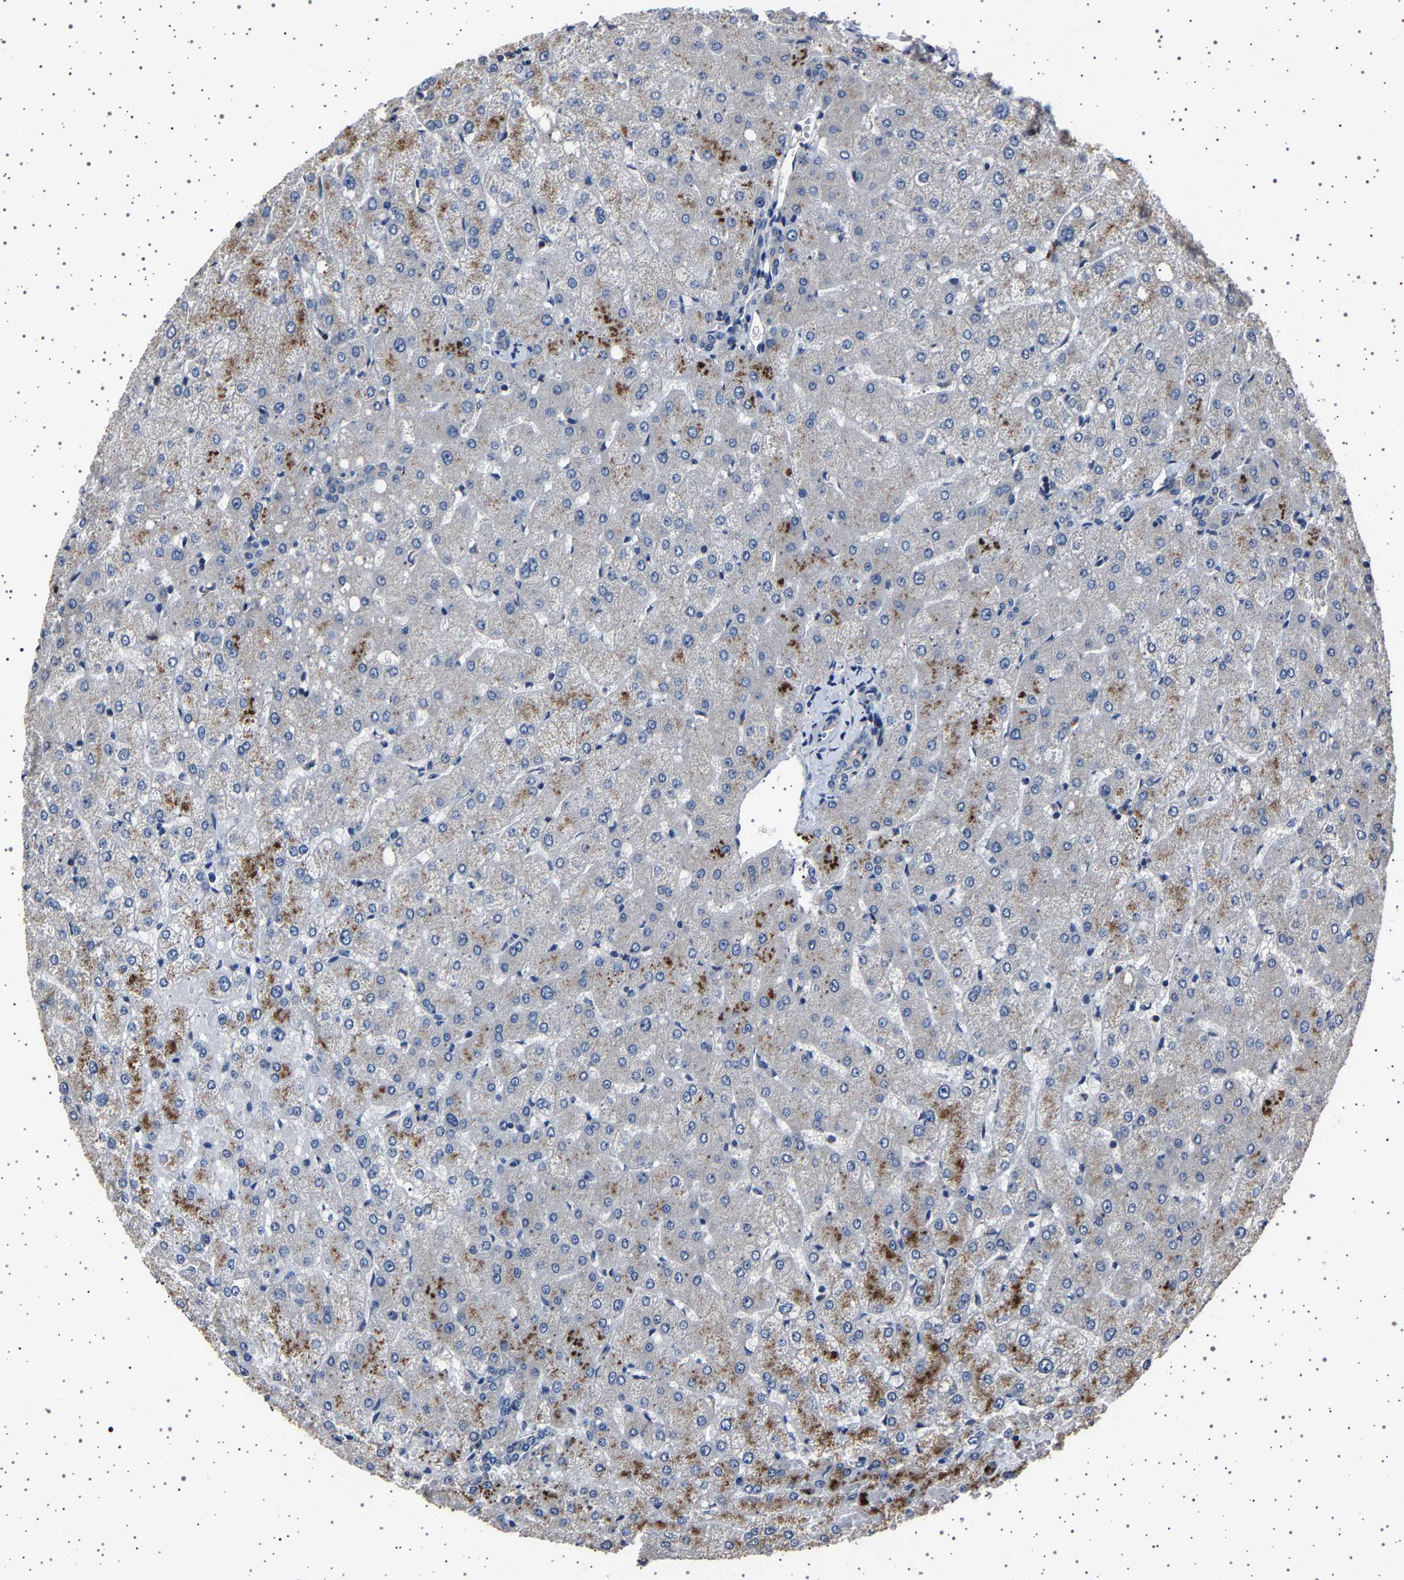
{"staining": {"intensity": "negative", "quantity": "none", "location": "none"}, "tissue": "liver", "cell_type": "Cholangiocytes", "image_type": "normal", "snomed": [{"axis": "morphology", "description": "Normal tissue, NOS"}, {"axis": "topography", "description": "Liver"}], "caption": "Photomicrograph shows no protein staining in cholangiocytes of normal liver. (Immunohistochemistry (ihc), brightfield microscopy, high magnification).", "gene": "NCKAP1", "patient": {"sex": "female", "age": 54}}